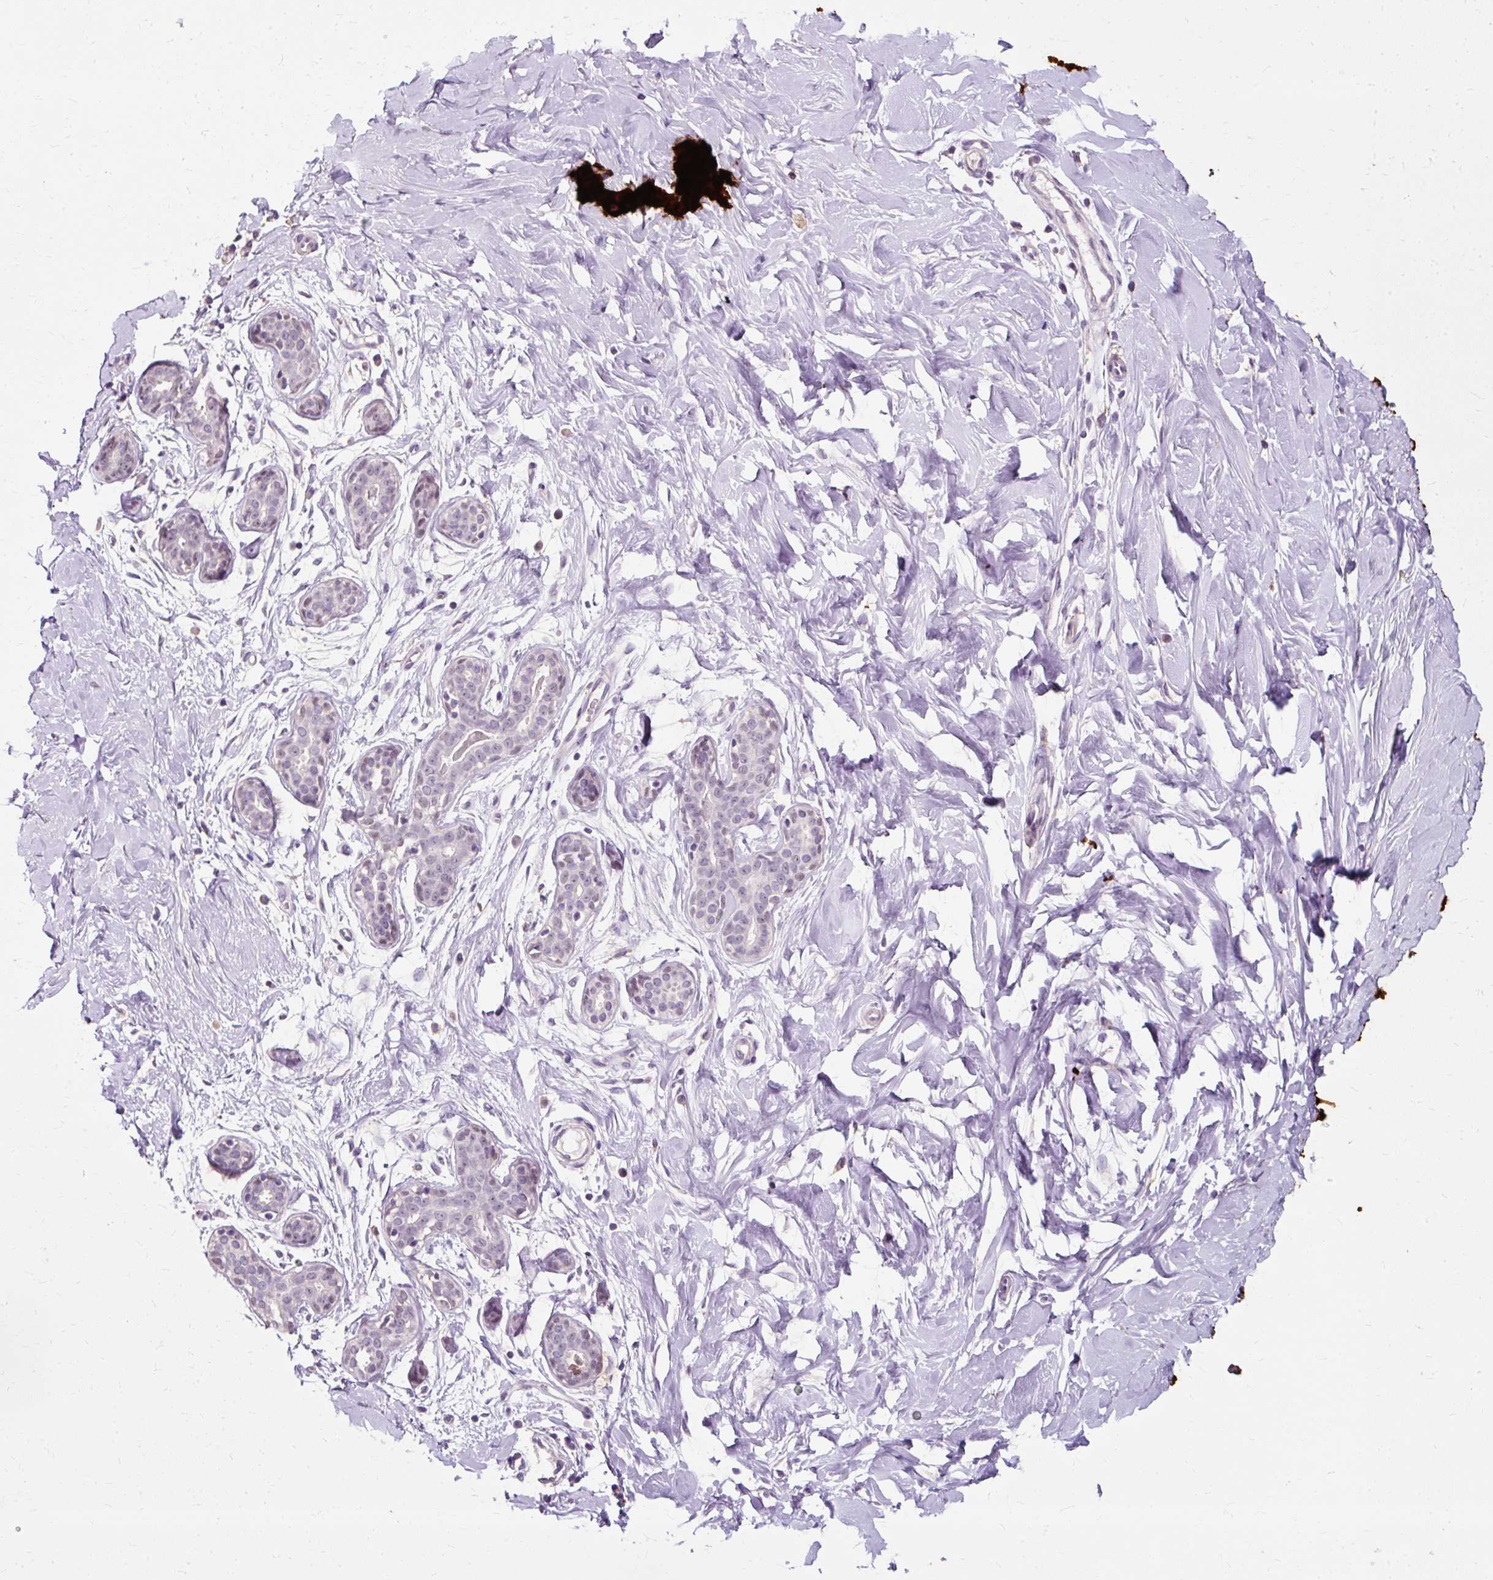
{"staining": {"intensity": "negative", "quantity": "none", "location": "none"}, "tissue": "breast", "cell_type": "Adipocytes", "image_type": "normal", "snomed": [{"axis": "morphology", "description": "Normal tissue, NOS"}, {"axis": "topography", "description": "Breast"}], "caption": "A photomicrograph of breast stained for a protein exhibits no brown staining in adipocytes. The staining is performed using DAB brown chromogen with nuclei counter-stained in using hematoxylin.", "gene": "KLHL24", "patient": {"sex": "female", "age": 27}}